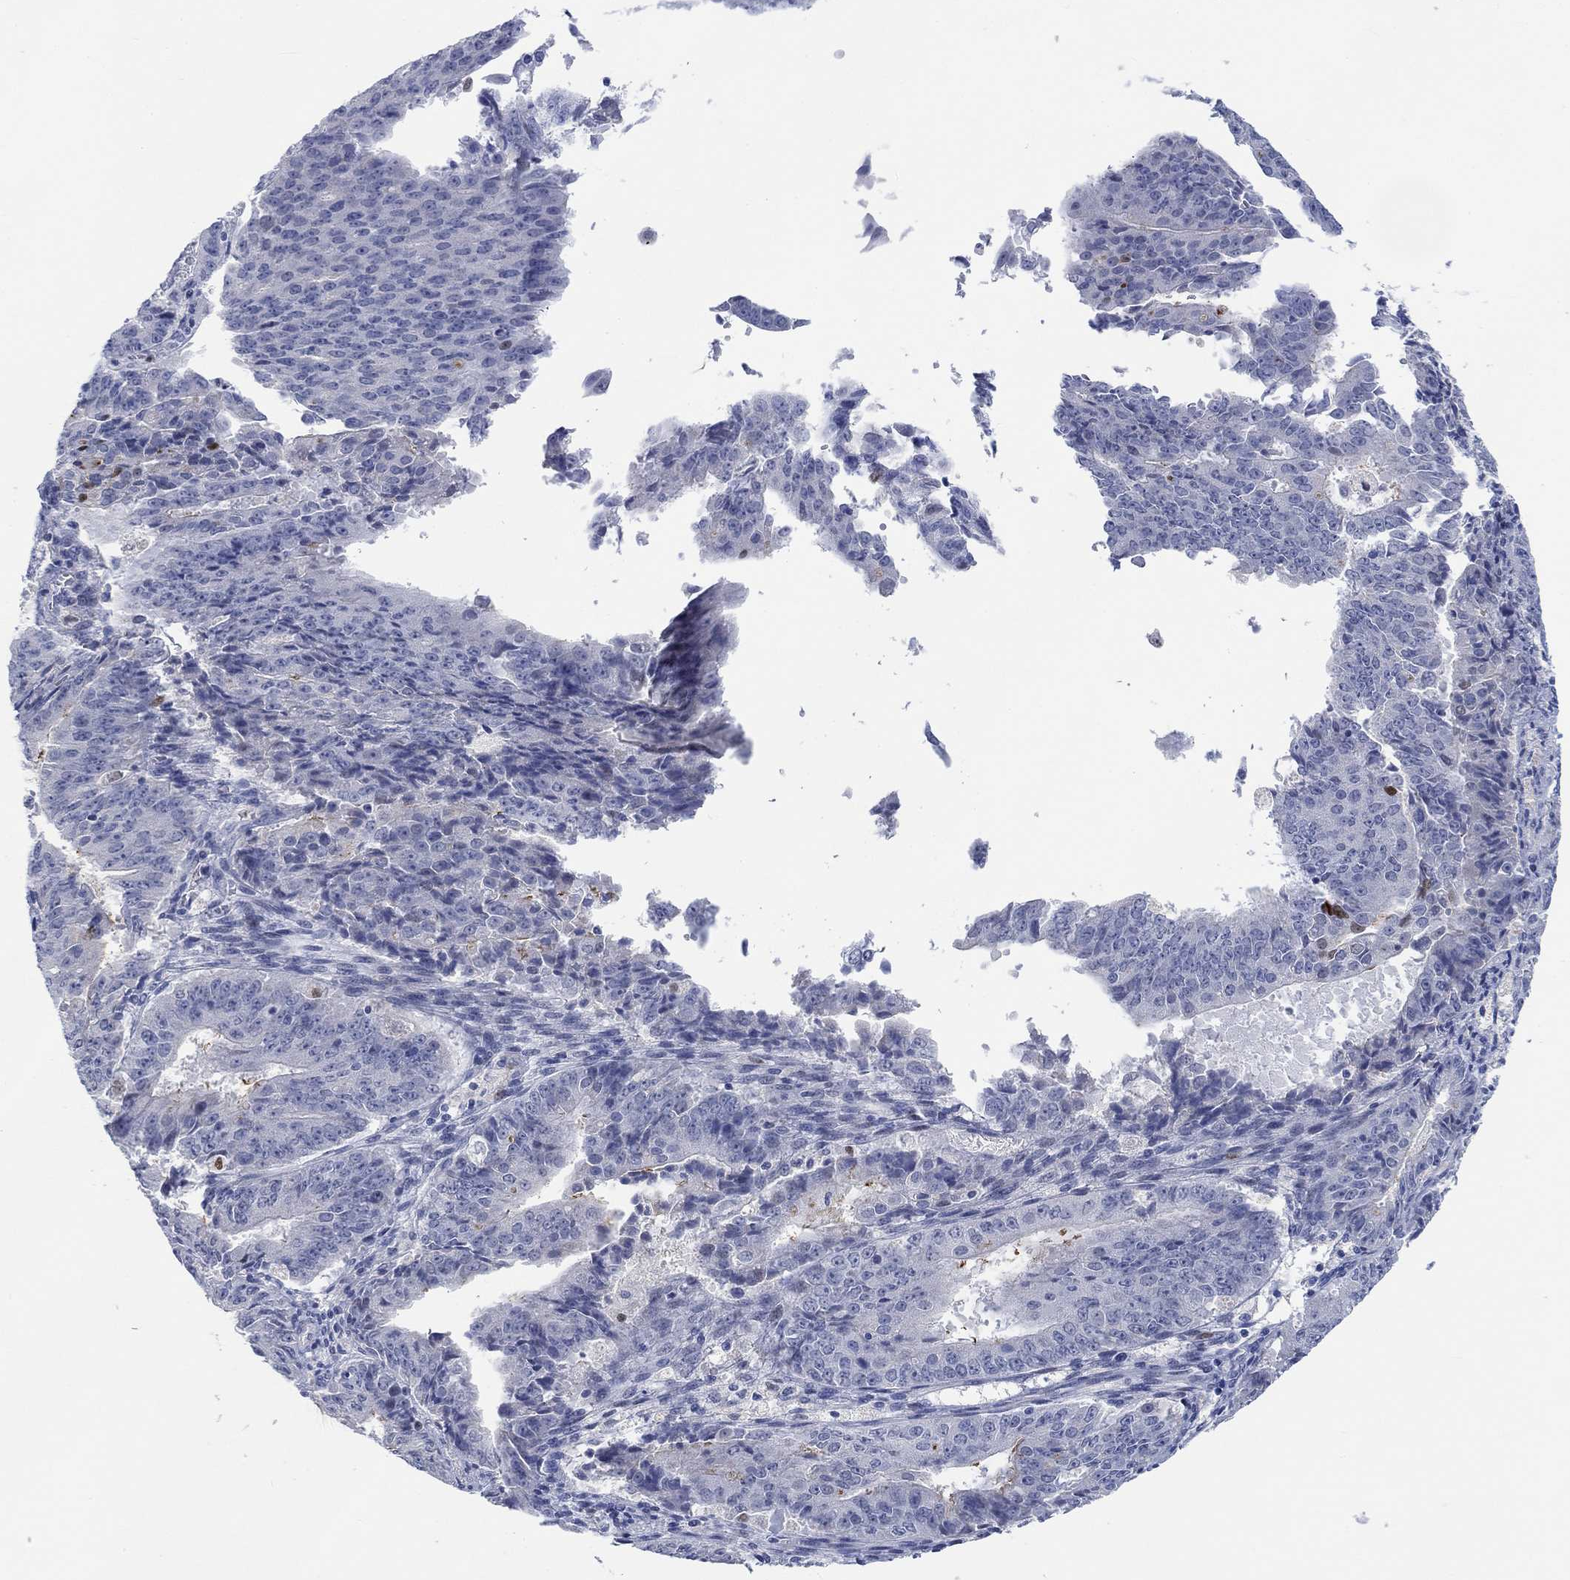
{"staining": {"intensity": "negative", "quantity": "none", "location": "none"}, "tissue": "ovarian cancer", "cell_type": "Tumor cells", "image_type": "cancer", "snomed": [{"axis": "morphology", "description": "Carcinoma, endometroid"}, {"axis": "topography", "description": "Ovary"}], "caption": "DAB (3,3'-diaminobenzidine) immunohistochemical staining of ovarian cancer (endometroid carcinoma) displays no significant positivity in tumor cells.", "gene": "DLK1", "patient": {"sex": "female", "age": 42}}